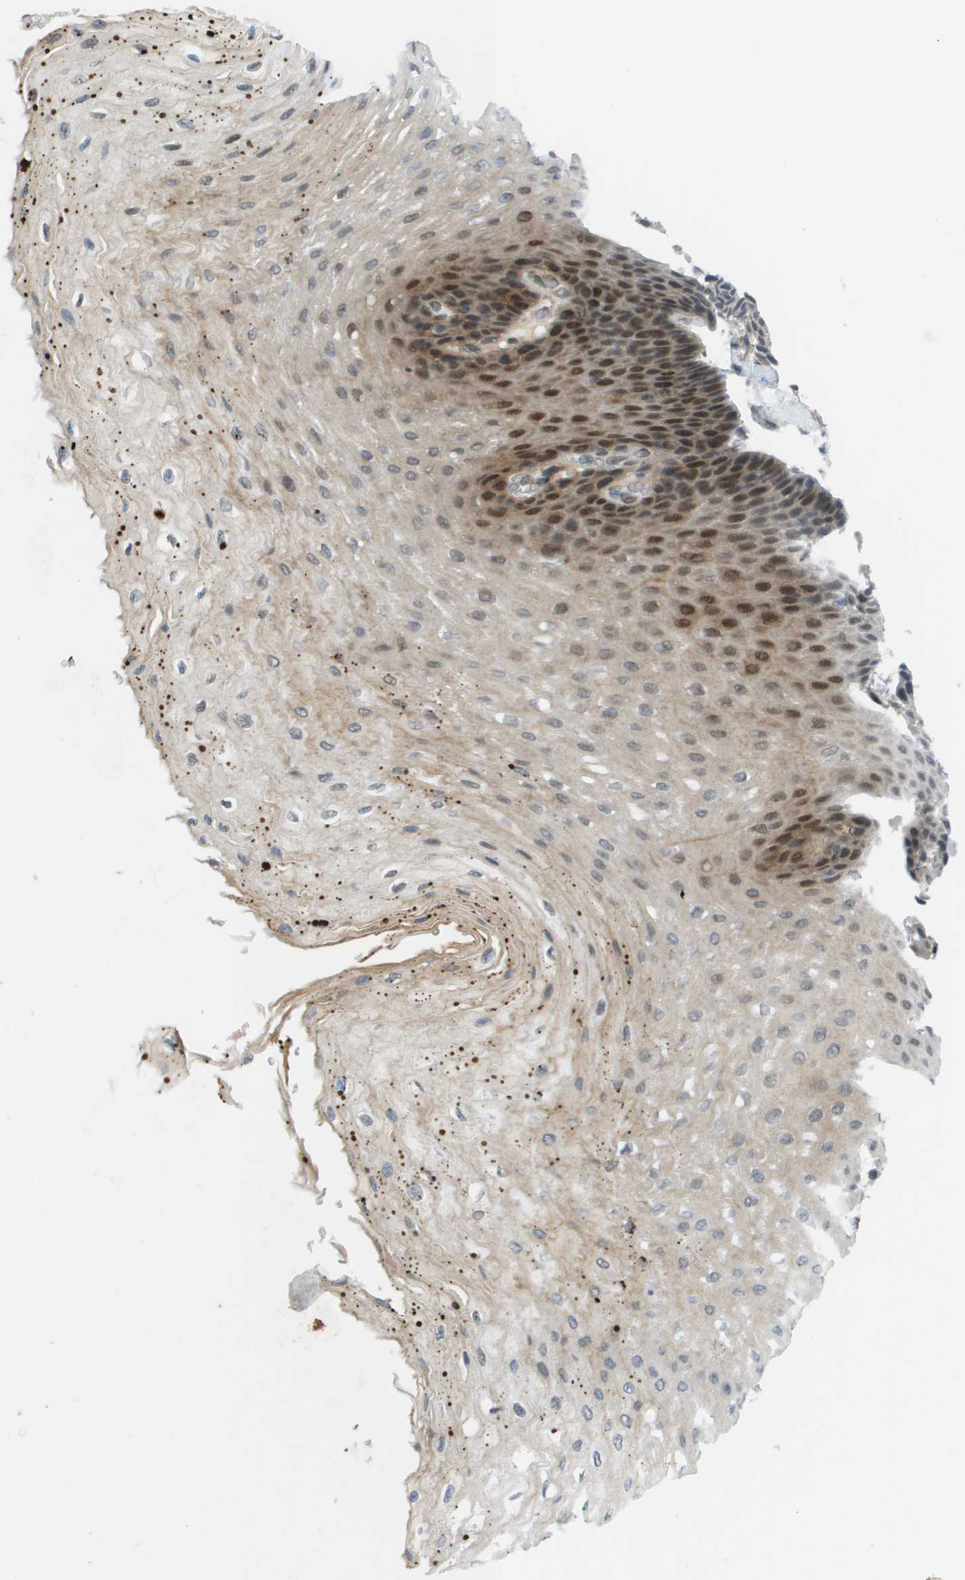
{"staining": {"intensity": "strong", "quantity": "25%-75%", "location": "nuclear"}, "tissue": "esophagus", "cell_type": "Squamous epithelial cells", "image_type": "normal", "snomed": [{"axis": "morphology", "description": "Normal tissue, NOS"}, {"axis": "topography", "description": "Esophagus"}], "caption": "Immunohistochemistry (IHC) (DAB) staining of normal esophagus exhibits strong nuclear protein expression in approximately 25%-75% of squamous epithelial cells. The staining was performed using DAB to visualize the protein expression in brown, while the nuclei were stained in blue with hematoxylin (Magnification: 20x).", "gene": "CACNB4", "patient": {"sex": "female", "age": 72}}